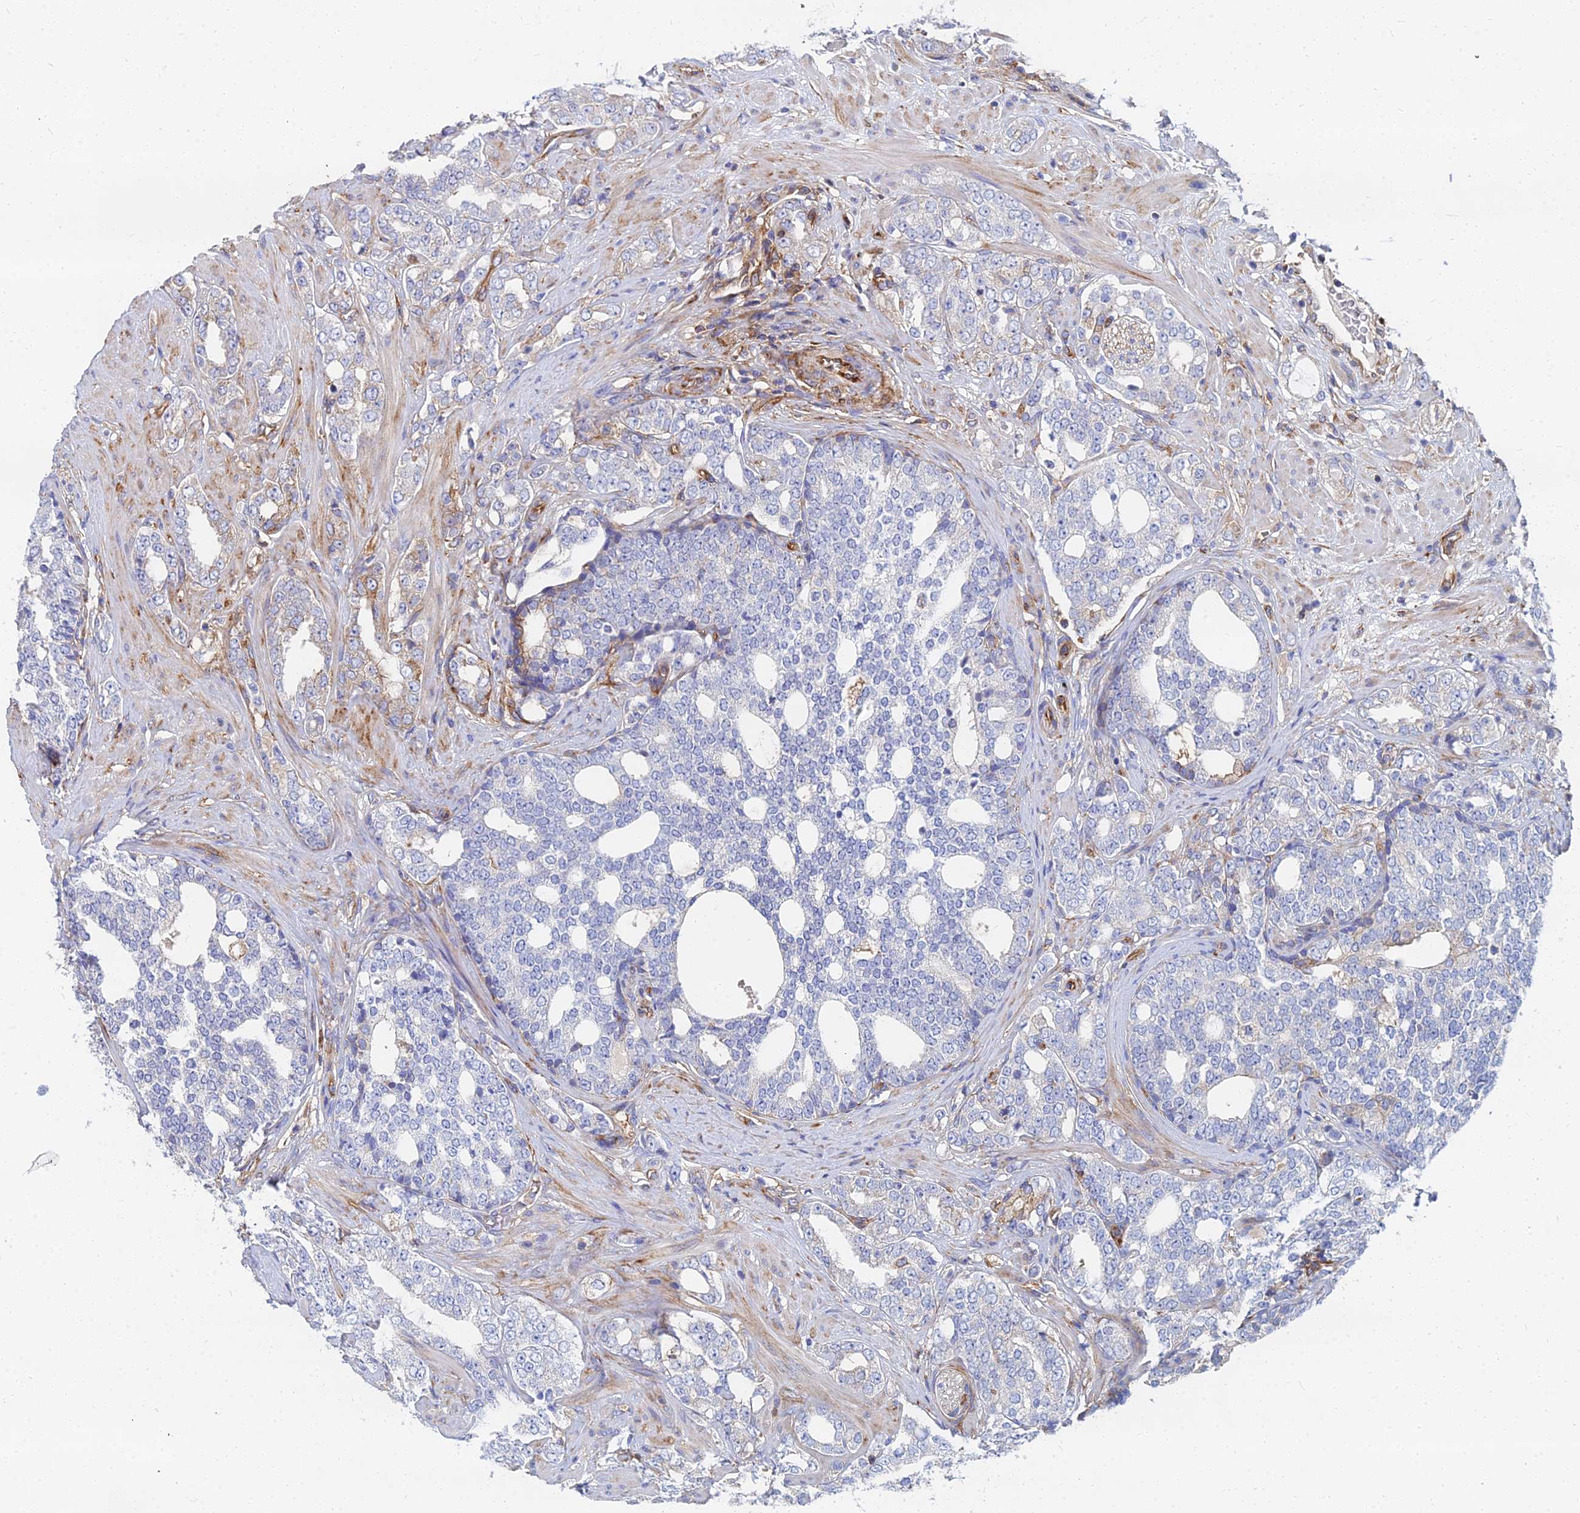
{"staining": {"intensity": "negative", "quantity": "none", "location": "none"}, "tissue": "prostate cancer", "cell_type": "Tumor cells", "image_type": "cancer", "snomed": [{"axis": "morphology", "description": "Adenocarcinoma, High grade"}, {"axis": "topography", "description": "Prostate"}], "caption": "The IHC histopathology image has no significant staining in tumor cells of prostate cancer (high-grade adenocarcinoma) tissue.", "gene": "GPR42", "patient": {"sex": "male", "age": 64}}